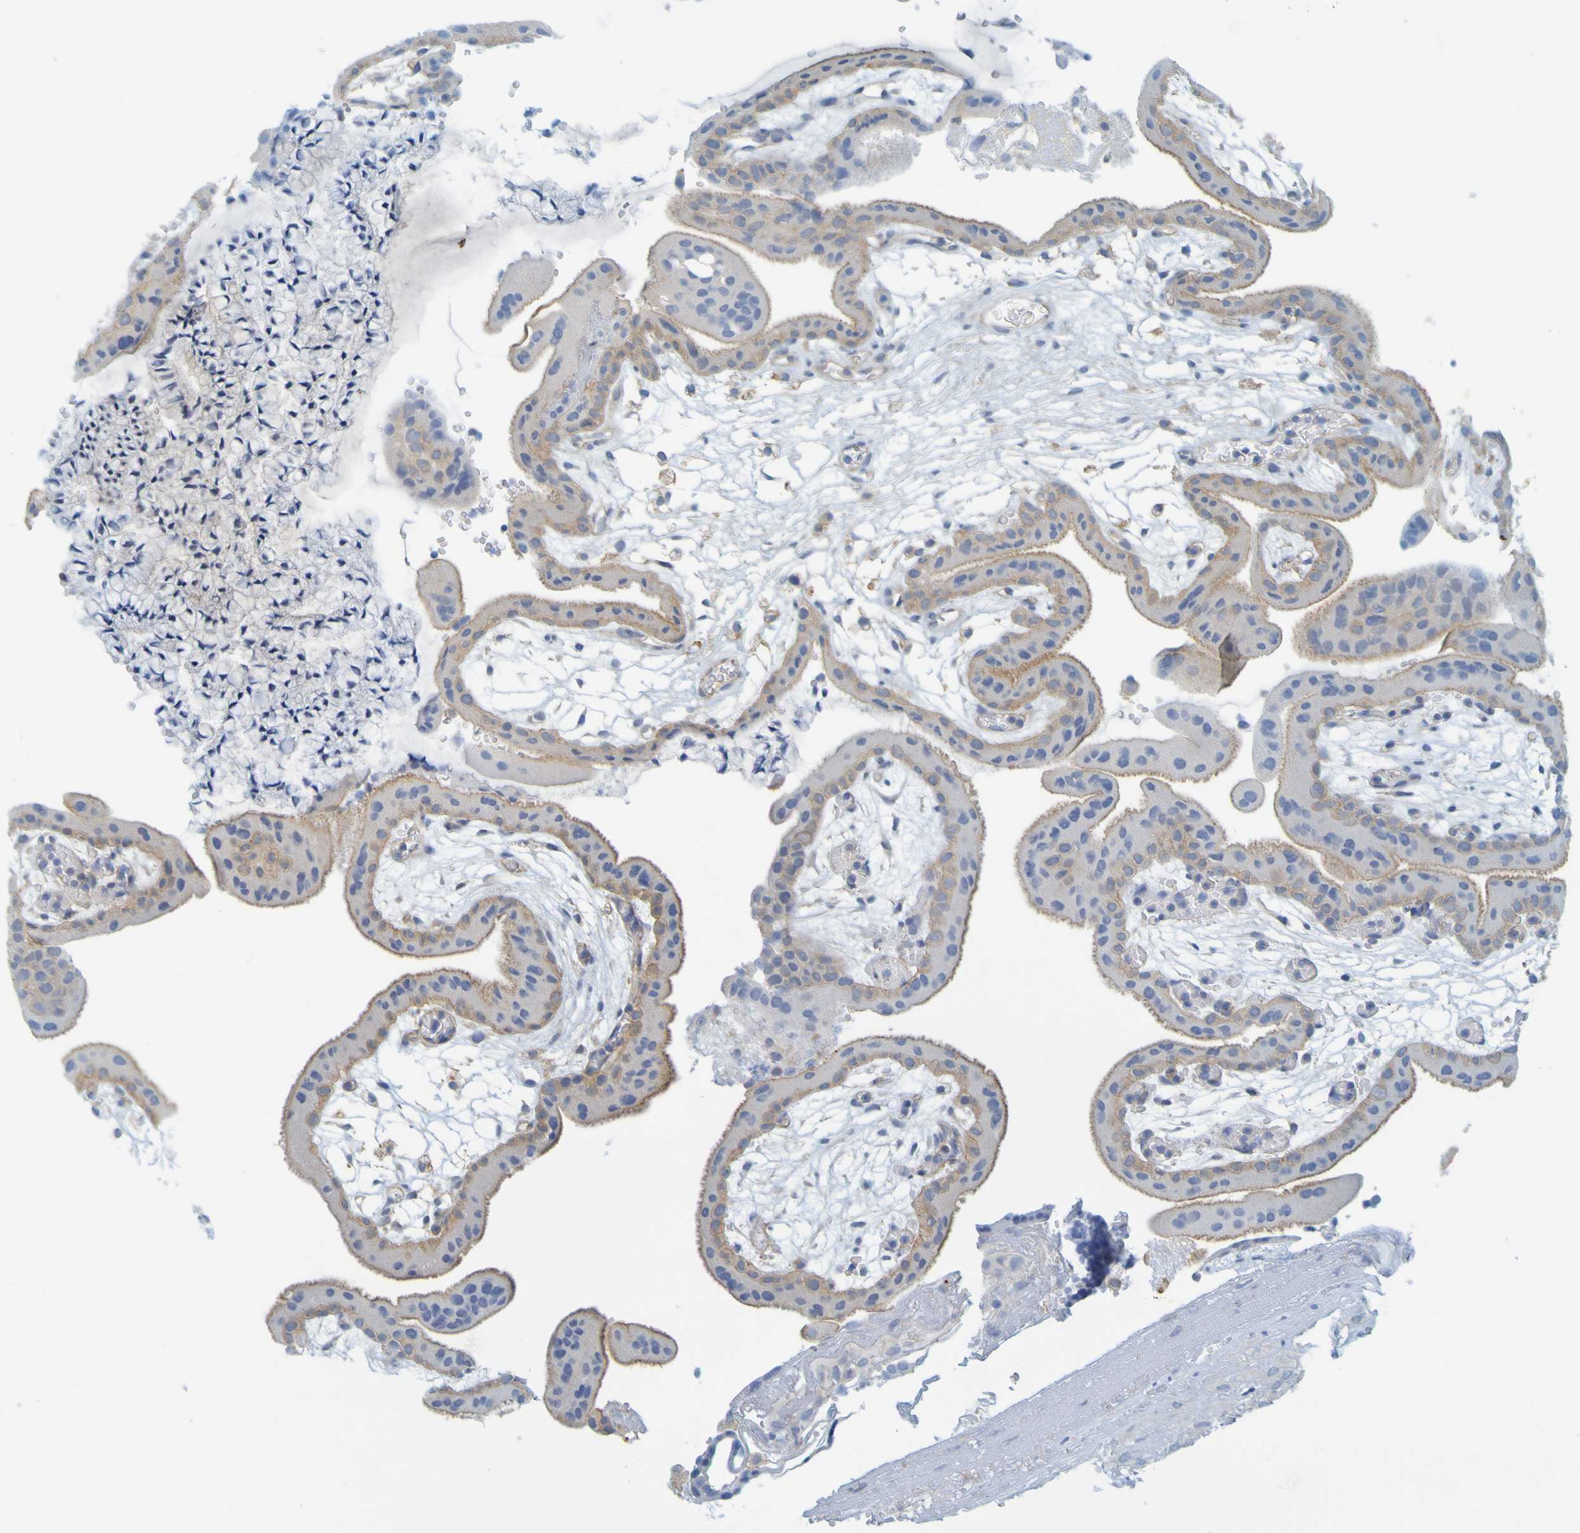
{"staining": {"intensity": "moderate", "quantity": ">75%", "location": "cytoplasmic/membranous"}, "tissue": "placenta", "cell_type": "Decidual cells", "image_type": "normal", "snomed": [{"axis": "morphology", "description": "Normal tissue, NOS"}, {"axis": "topography", "description": "Placenta"}], "caption": "An immunohistochemistry (IHC) histopathology image of normal tissue is shown. Protein staining in brown highlights moderate cytoplasmic/membranous positivity in placenta within decidual cells. The staining was performed using DAB (3,3'-diaminobenzidine), with brown indicating positive protein expression. Nuclei are stained blue with hematoxylin.", "gene": "APPL1", "patient": {"sex": "female", "age": 18}}